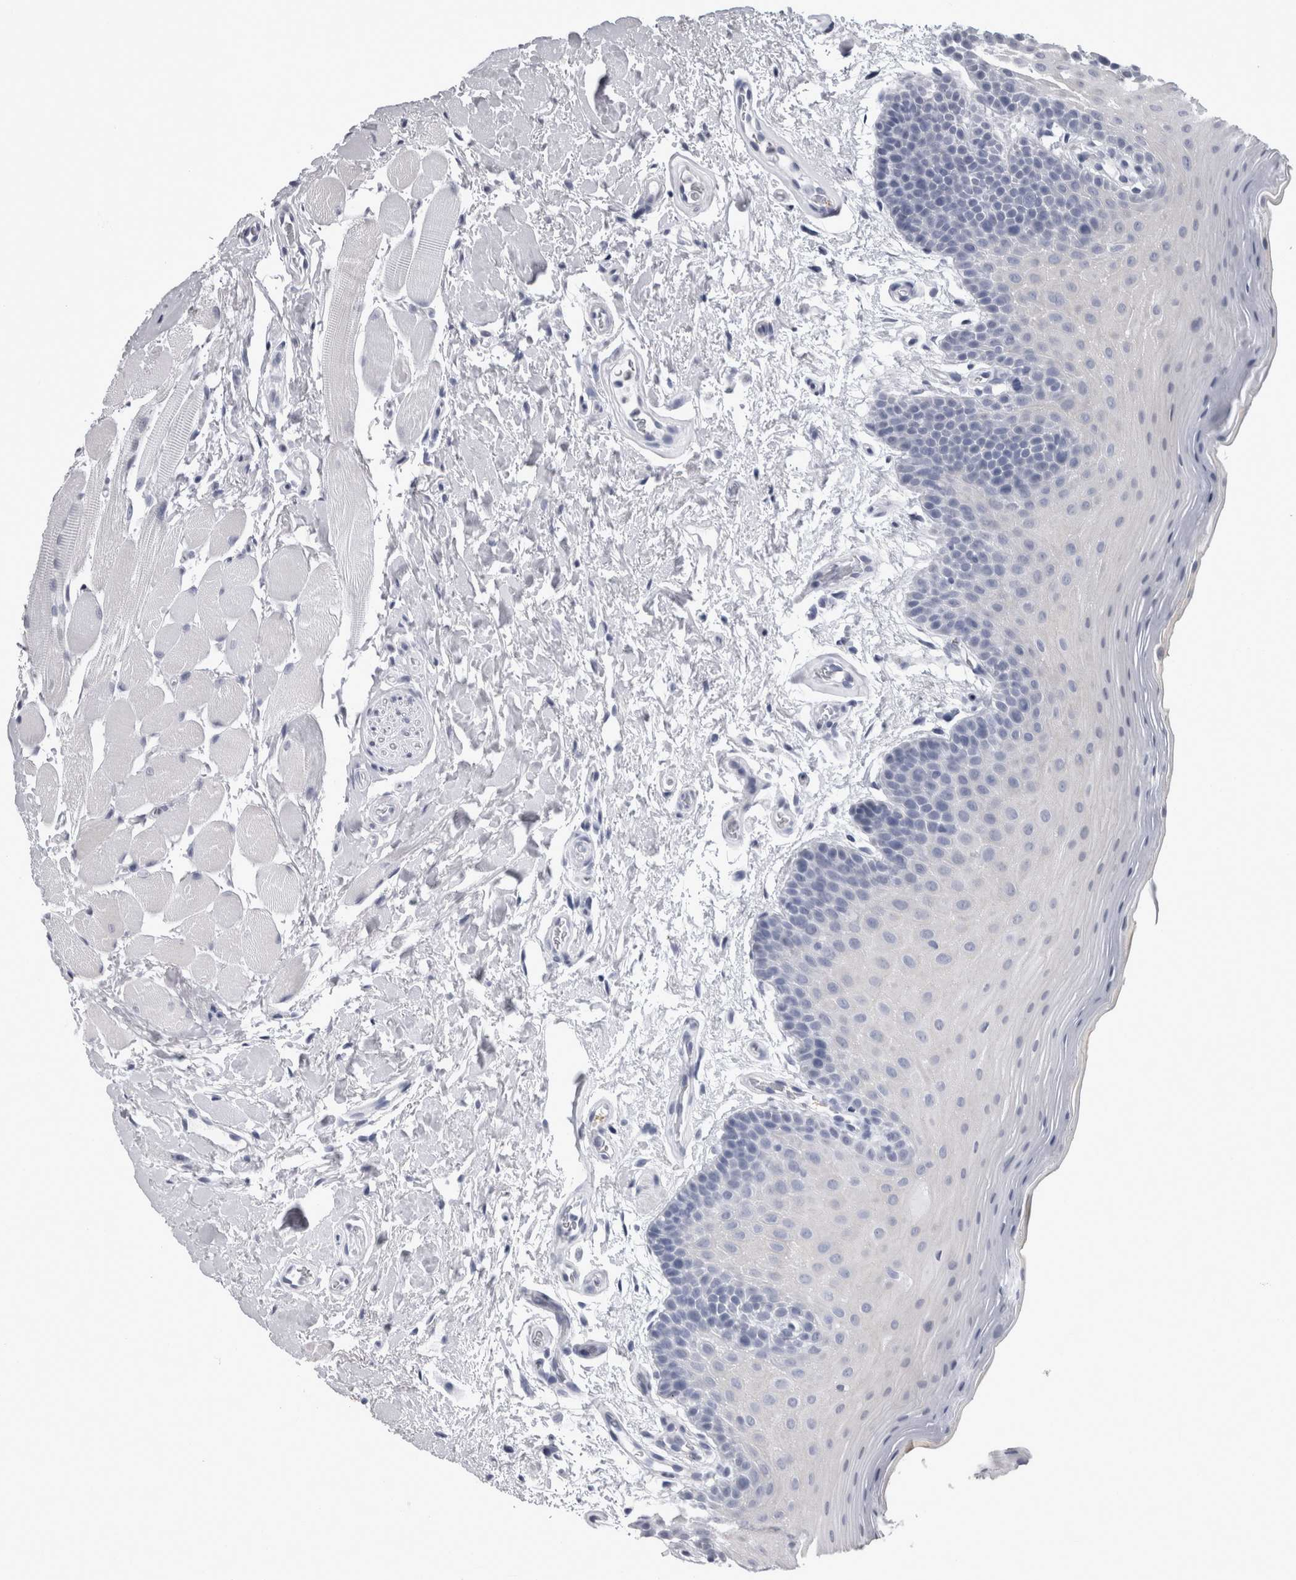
{"staining": {"intensity": "negative", "quantity": "none", "location": "none"}, "tissue": "oral mucosa", "cell_type": "Squamous epithelial cells", "image_type": "normal", "snomed": [{"axis": "morphology", "description": "Normal tissue, NOS"}, {"axis": "topography", "description": "Oral tissue"}], "caption": "A high-resolution micrograph shows IHC staining of unremarkable oral mucosa, which exhibits no significant staining in squamous epithelial cells.", "gene": "ALDH8A1", "patient": {"sex": "male", "age": 62}}